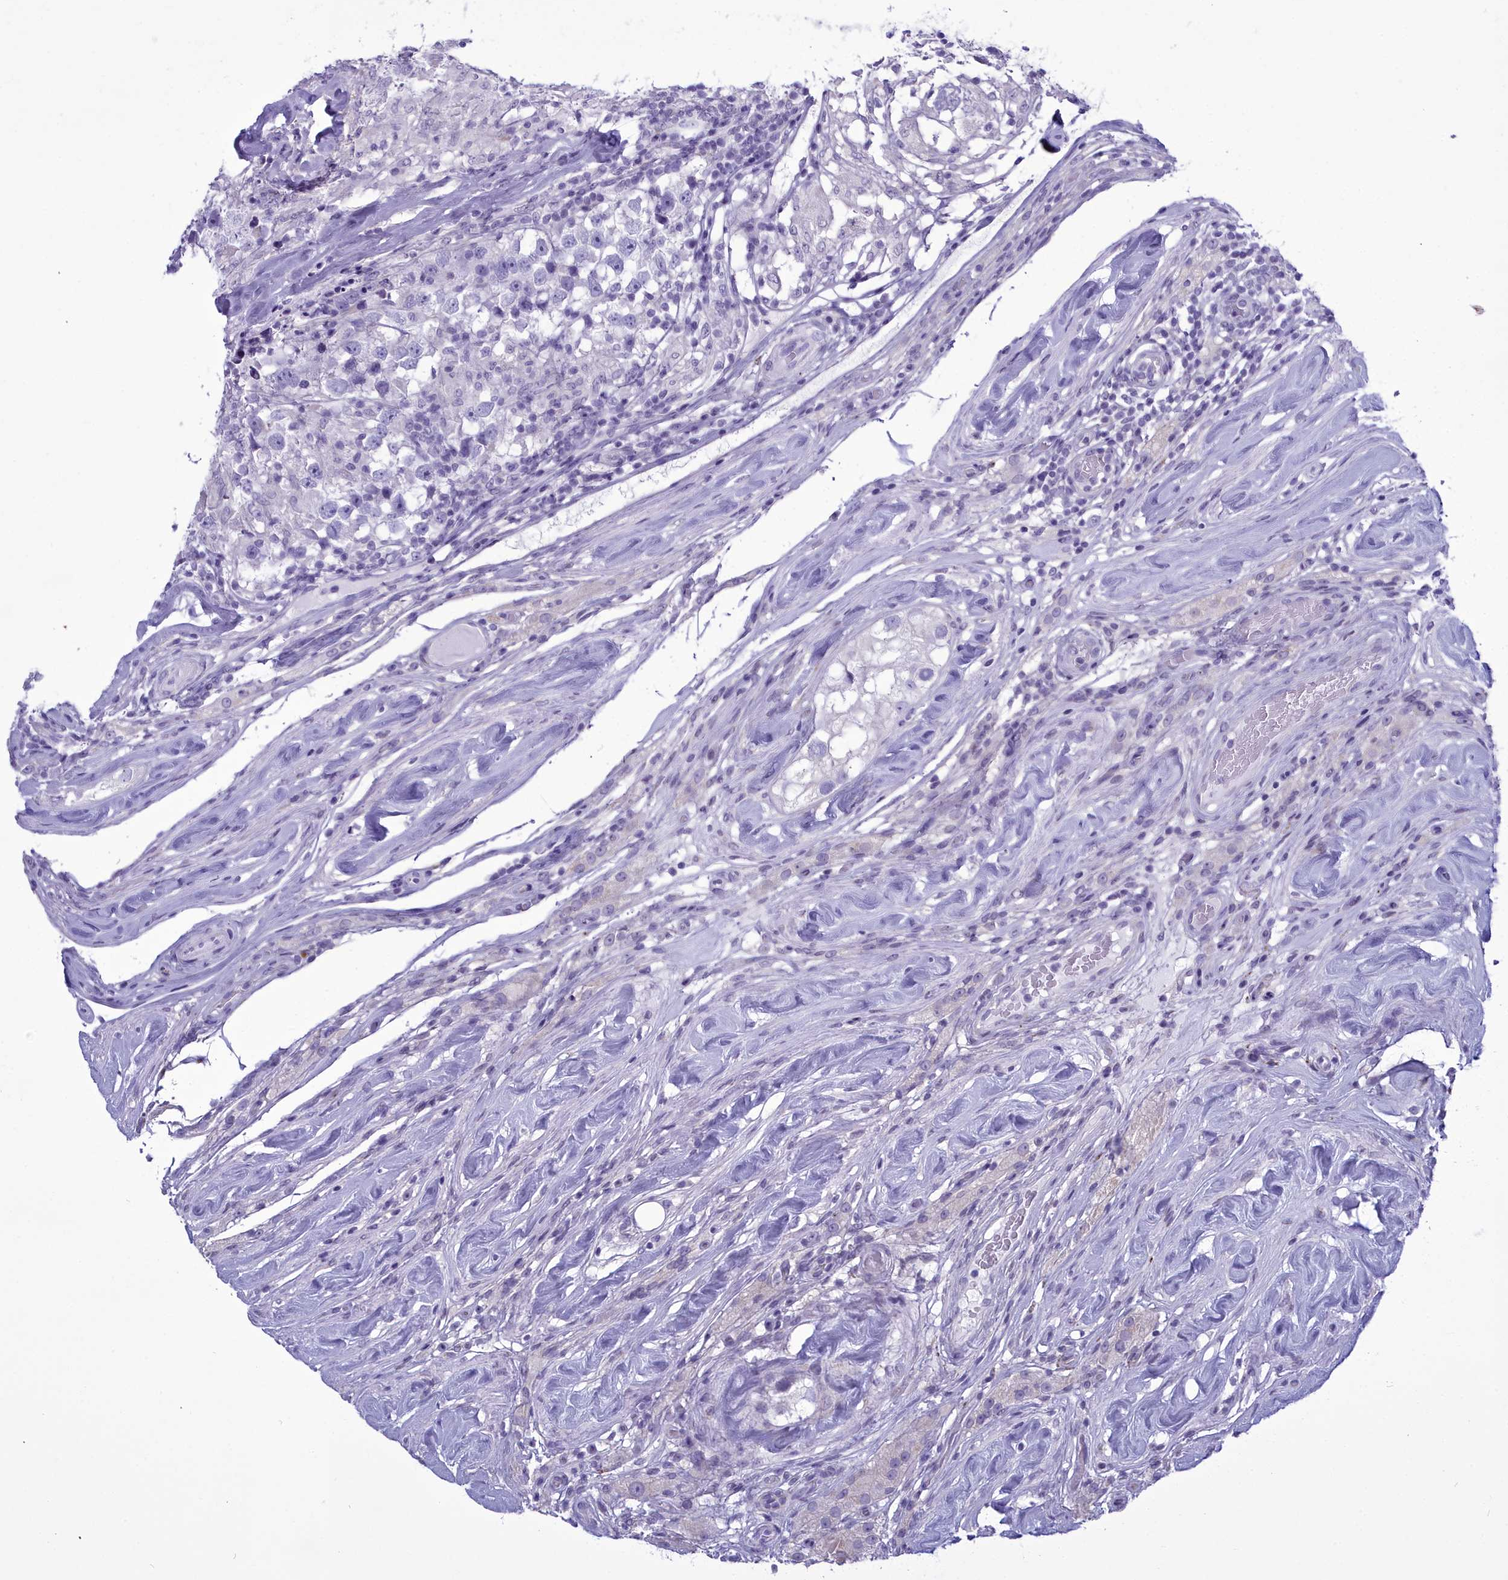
{"staining": {"intensity": "negative", "quantity": "none", "location": "none"}, "tissue": "testis cancer", "cell_type": "Tumor cells", "image_type": "cancer", "snomed": [{"axis": "morphology", "description": "Seminoma, NOS"}, {"axis": "topography", "description": "Testis"}], "caption": "Immunohistochemical staining of testis cancer shows no significant staining in tumor cells.", "gene": "MAP6", "patient": {"sex": "male", "age": 46}}